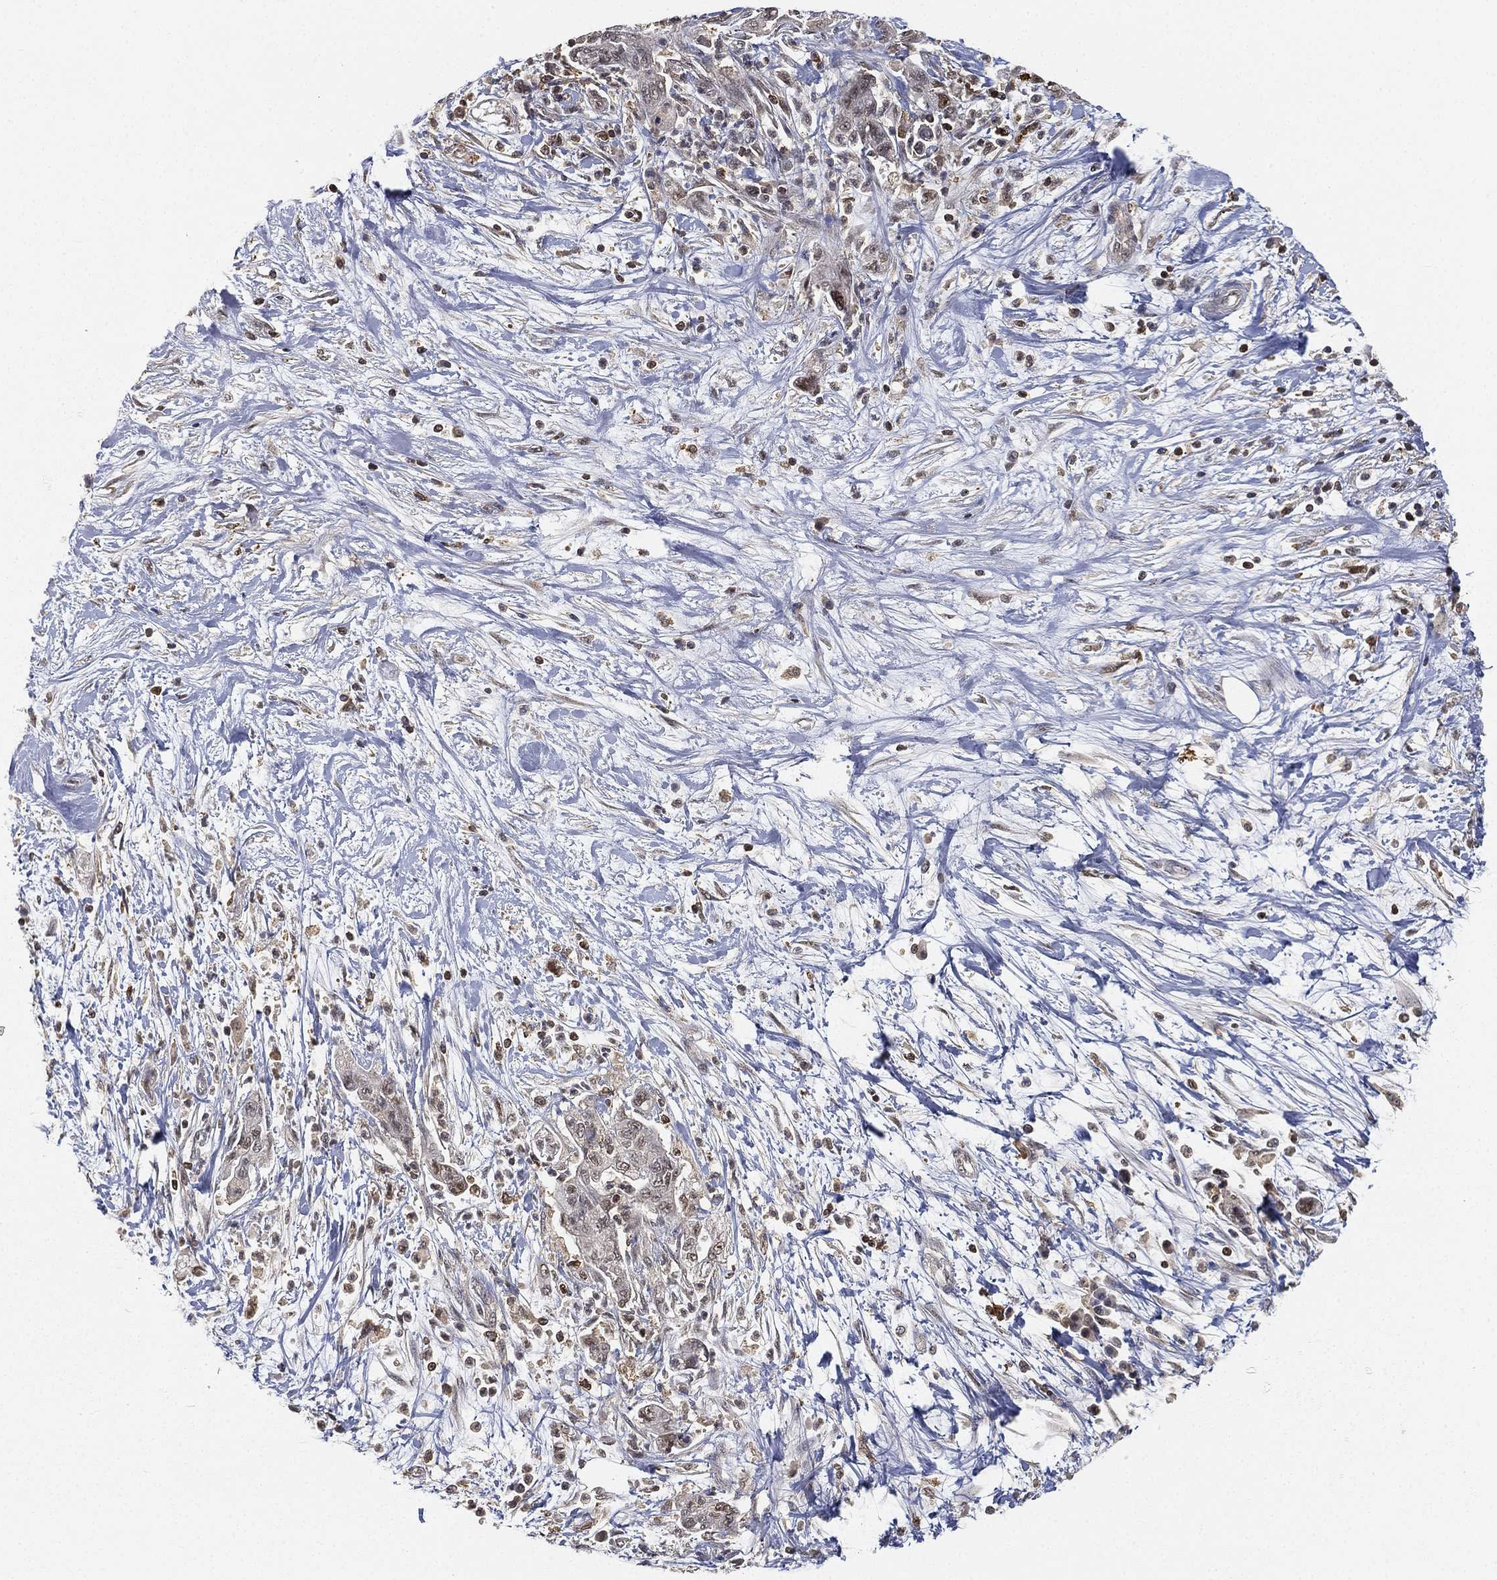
{"staining": {"intensity": "negative", "quantity": "none", "location": "none"}, "tissue": "pancreatic cancer", "cell_type": "Tumor cells", "image_type": "cancer", "snomed": [{"axis": "morphology", "description": "Adenocarcinoma, NOS"}, {"axis": "topography", "description": "Pancreas"}], "caption": "IHC histopathology image of adenocarcinoma (pancreatic) stained for a protein (brown), which reveals no expression in tumor cells. (DAB (3,3'-diaminobenzidine) immunohistochemistry visualized using brightfield microscopy, high magnification).", "gene": "WDR26", "patient": {"sex": "female", "age": 73}}